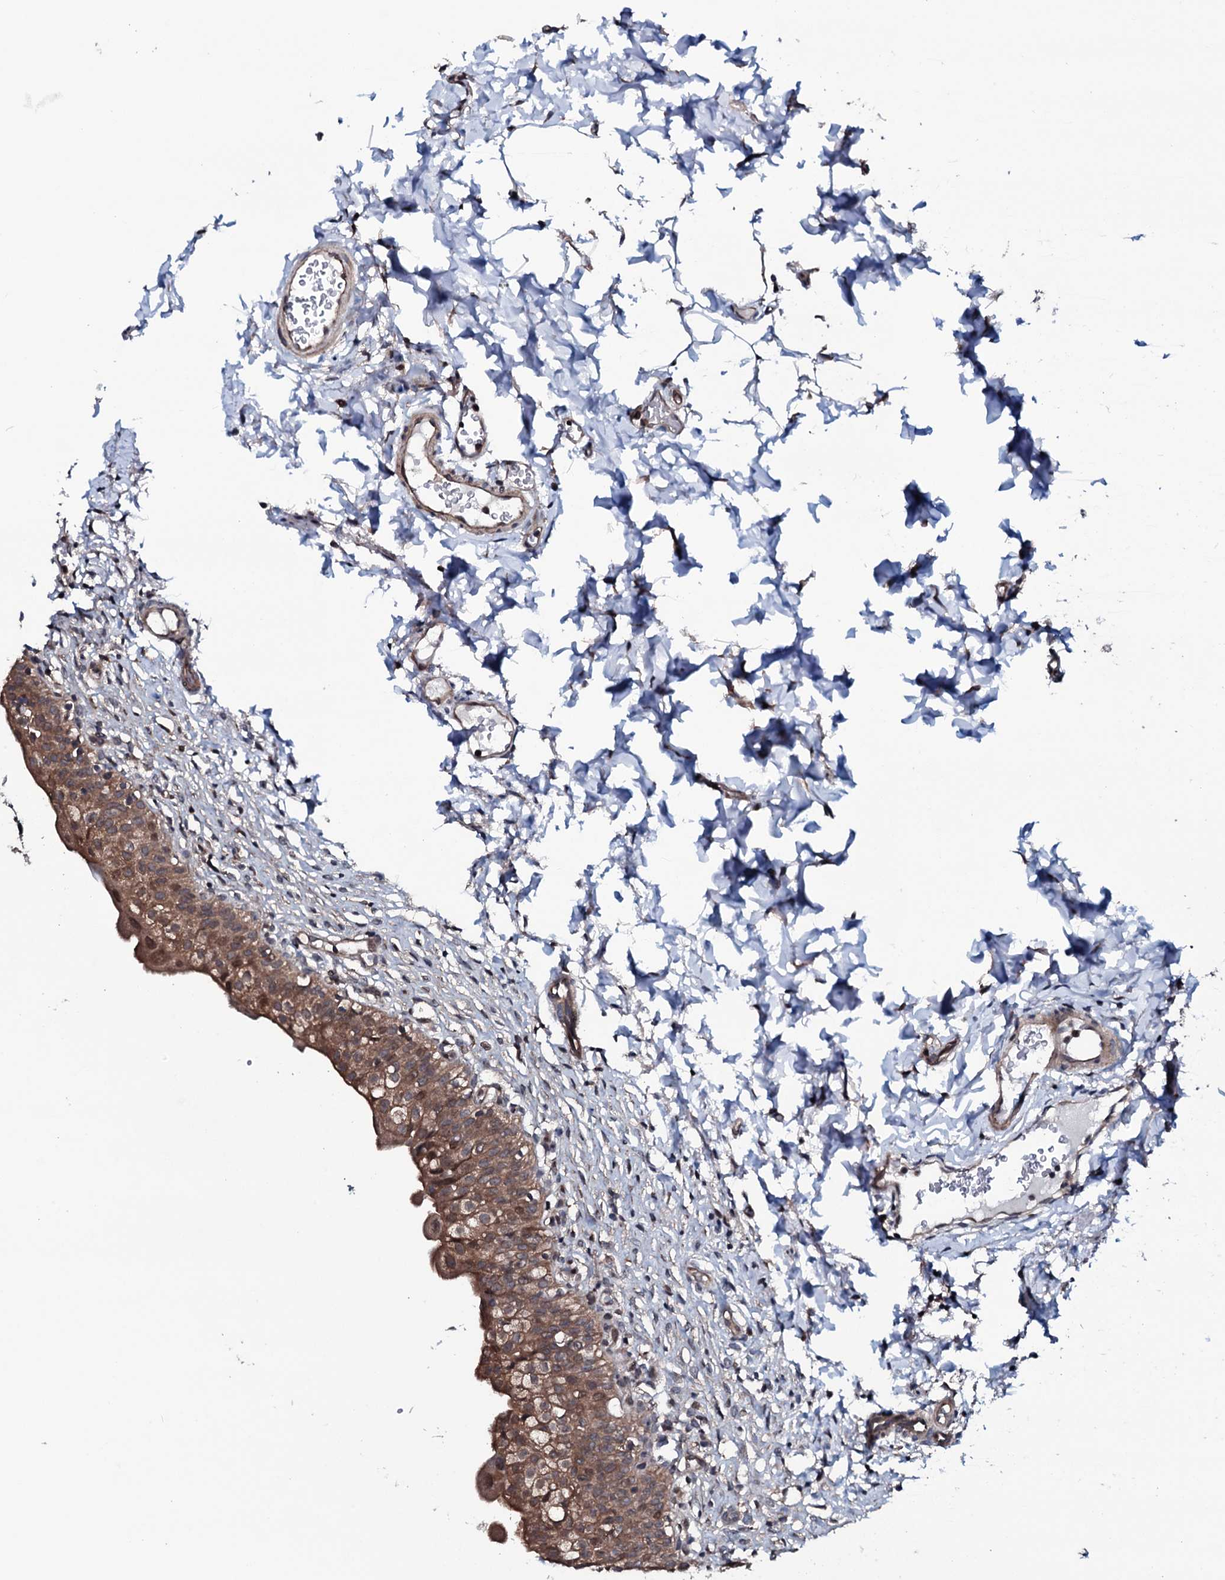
{"staining": {"intensity": "moderate", "quantity": "25%-75%", "location": "cytoplasmic/membranous,nuclear"}, "tissue": "urinary bladder", "cell_type": "Urothelial cells", "image_type": "normal", "snomed": [{"axis": "morphology", "description": "Normal tissue, NOS"}, {"axis": "topography", "description": "Urinary bladder"}], "caption": "Protein expression analysis of normal human urinary bladder reveals moderate cytoplasmic/membranous,nuclear expression in approximately 25%-75% of urothelial cells. Immunohistochemistry stains the protein in brown and the nuclei are stained blue.", "gene": "OGFOD2", "patient": {"sex": "male", "age": 55}}